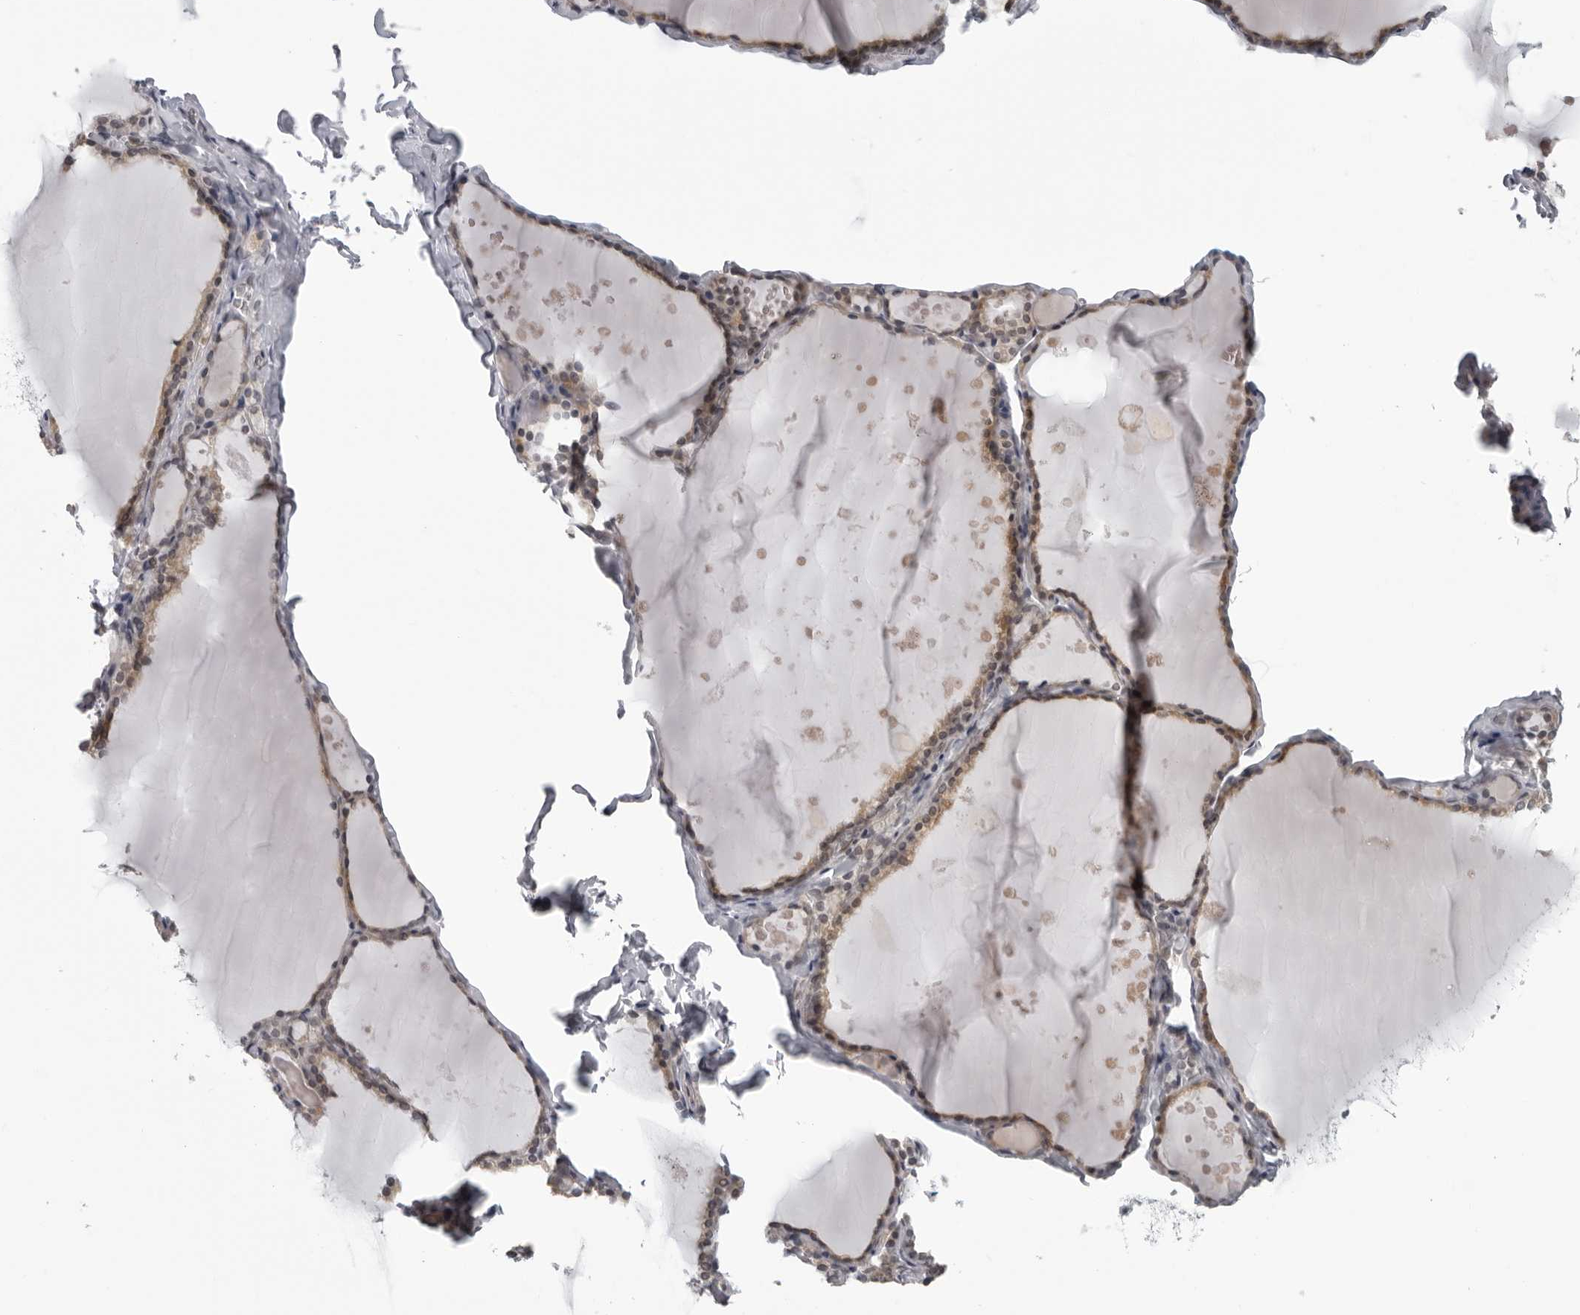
{"staining": {"intensity": "weak", "quantity": "25%-75%", "location": "cytoplasmic/membranous"}, "tissue": "thyroid gland", "cell_type": "Glandular cells", "image_type": "normal", "snomed": [{"axis": "morphology", "description": "Normal tissue, NOS"}, {"axis": "topography", "description": "Thyroid gland"}], "caption": "This is a photomicrograph of IHC staining of benign thyroid gland, which shows weak positivity in the cytoplasmic/membranous of glandular cells.", "gene": "MAPK12", "patient": {"sex": "male", "age": 56}}